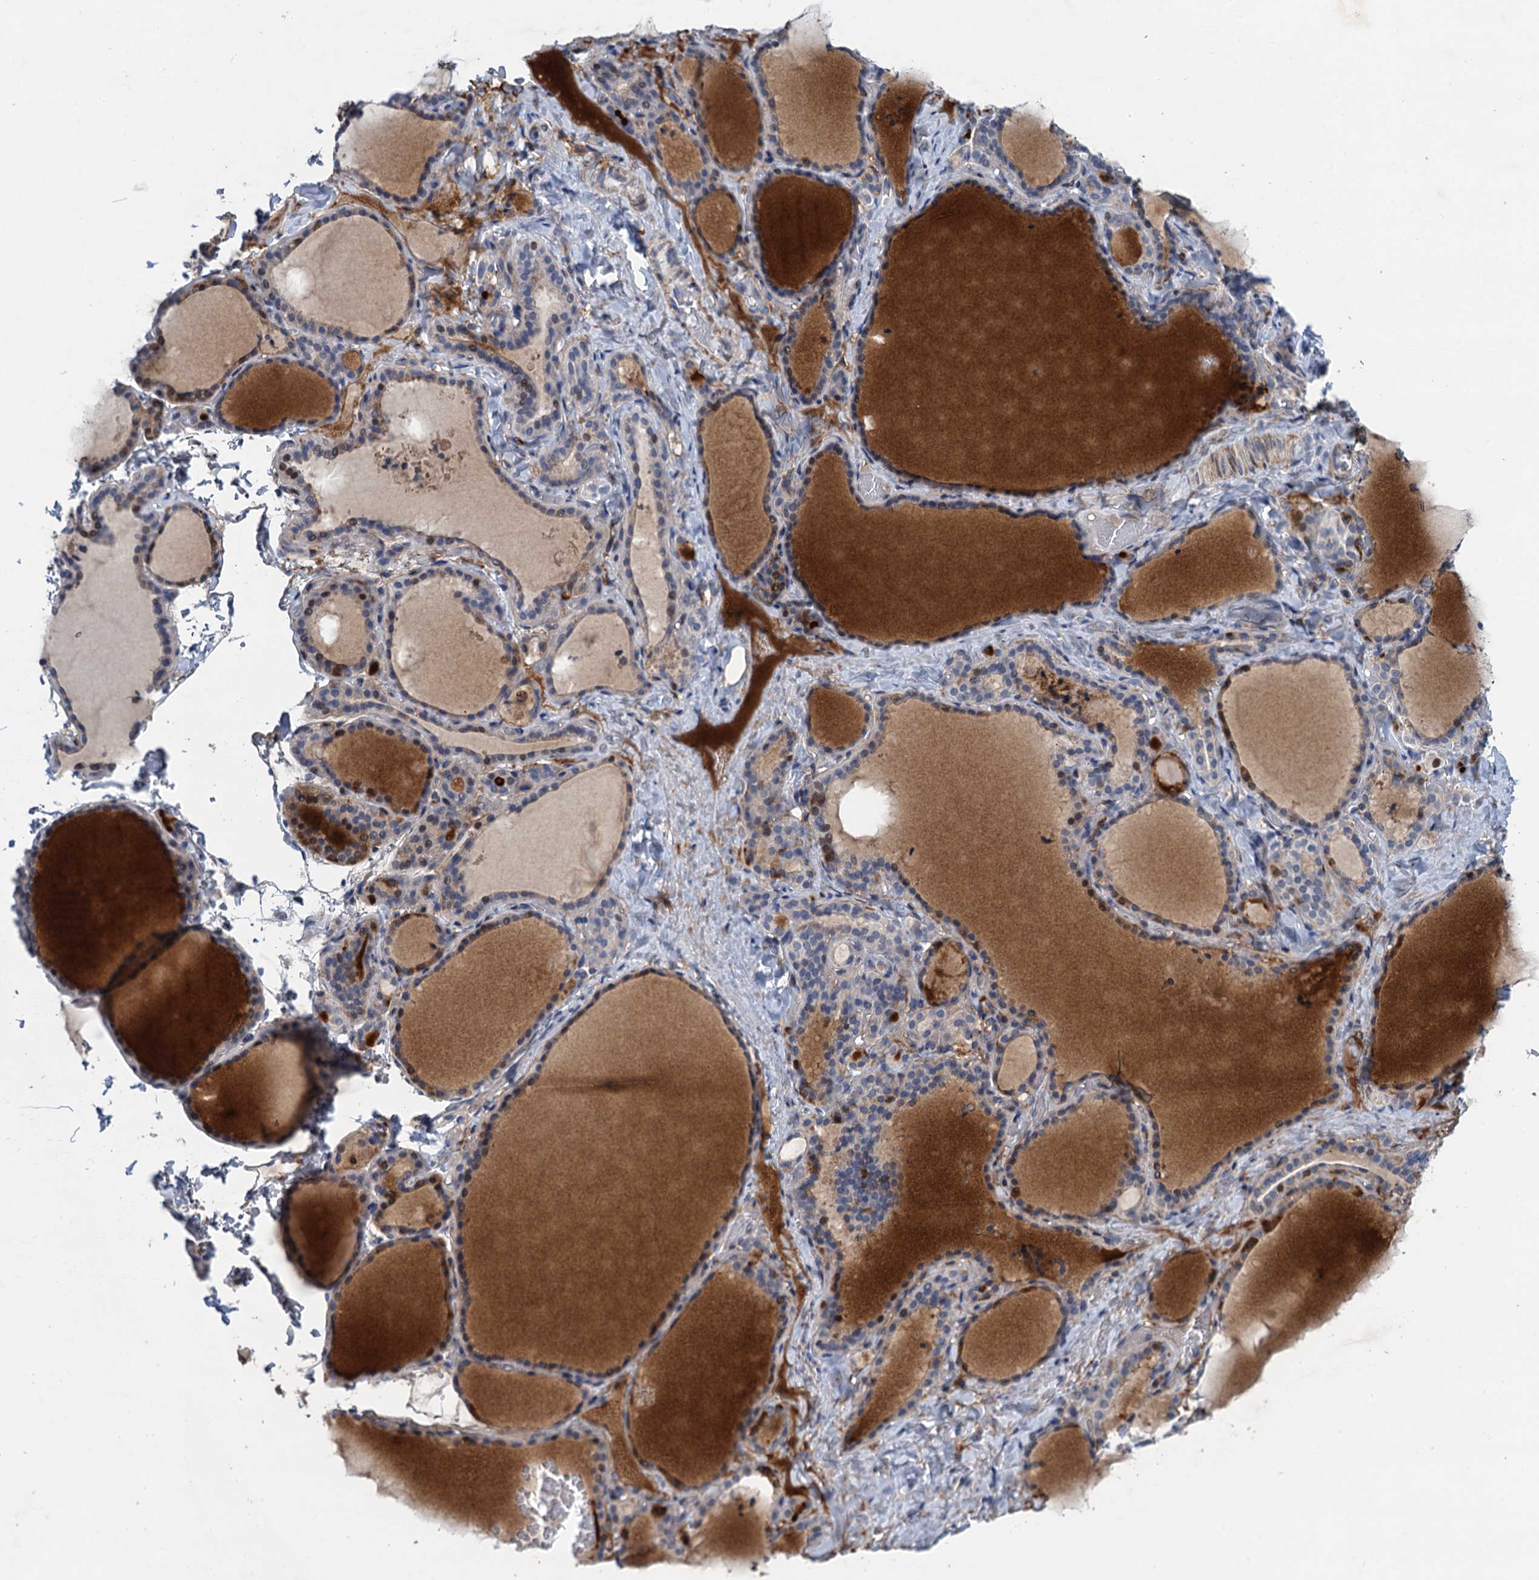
{"staining": {"intensity": "moderate", "quantity": "<25%", "location": "nuclear"}, "tissue": "thyroid gland", "cell_type": "Glandular cells", "image_type": "normal", "snomed": [{"axis": "morphology", "description": "Normal tissue, NOS"}, {"axis": "topography", "description": "Thyroid gland"}], "caption": "High-magnification brightfield microscopy of benign thyroid gland stained with DAB (3,3'-diaminobenzidine) (brown) and counterstained with hematoxylin (blue). glandular cells exhibit moderate nuclear staining is present in approximately<25% of cells. The staining was performed using DAB to visualize the protein expression in brown, while the nuclei were stained in blue with hematoxylin (Magnification: 20x).", "gene": "ESYT3", "patient": {"sex": "female", "age": 22}}